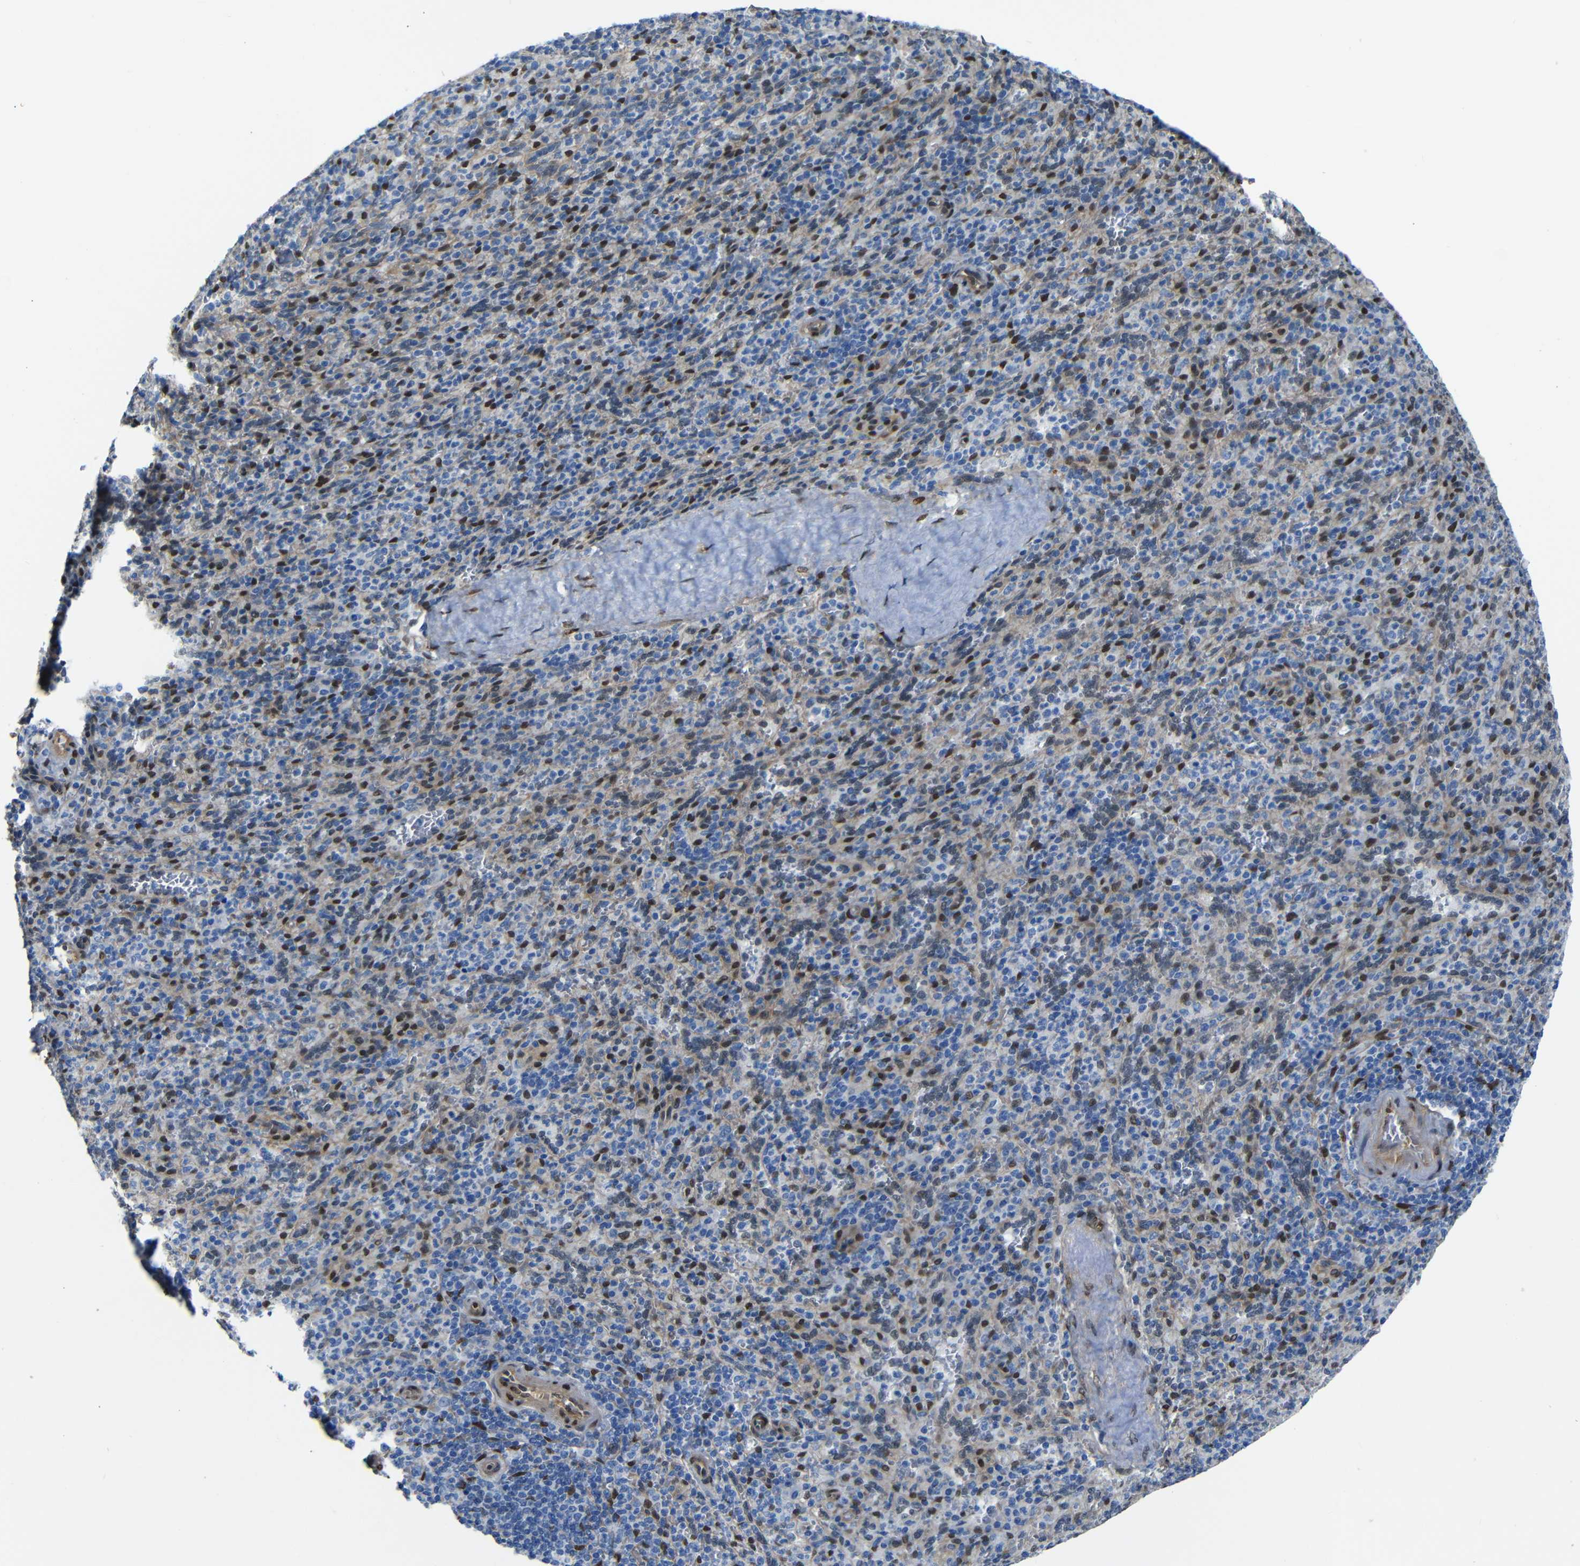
{"staining": {"intensity": "strong", "quantity": "25%-75%", "location": "nuclear"}, "tissue": "spleen", "cell_type": "Cells in red pulp", "image_type": "normal", "snomed": [{"axis": "morphology", "description": "Normal tissue, NOS"}, {"axis": "topography", "description": "Spleen"}], "caption": "High-power microscopy captured an IHC image of benign spleen, revealing strong nuclear expression in approximately 25%-75% of cells in red pulp. The staining was performed using DAB (3,3'-diaminobenzidine) to visualize the protein expression in brown, while the nuclei were stained in blue with hematoxylin (Magnification: 20x).", "gene": "YAP1", "patient": {"sex": "male", "age": 36}}